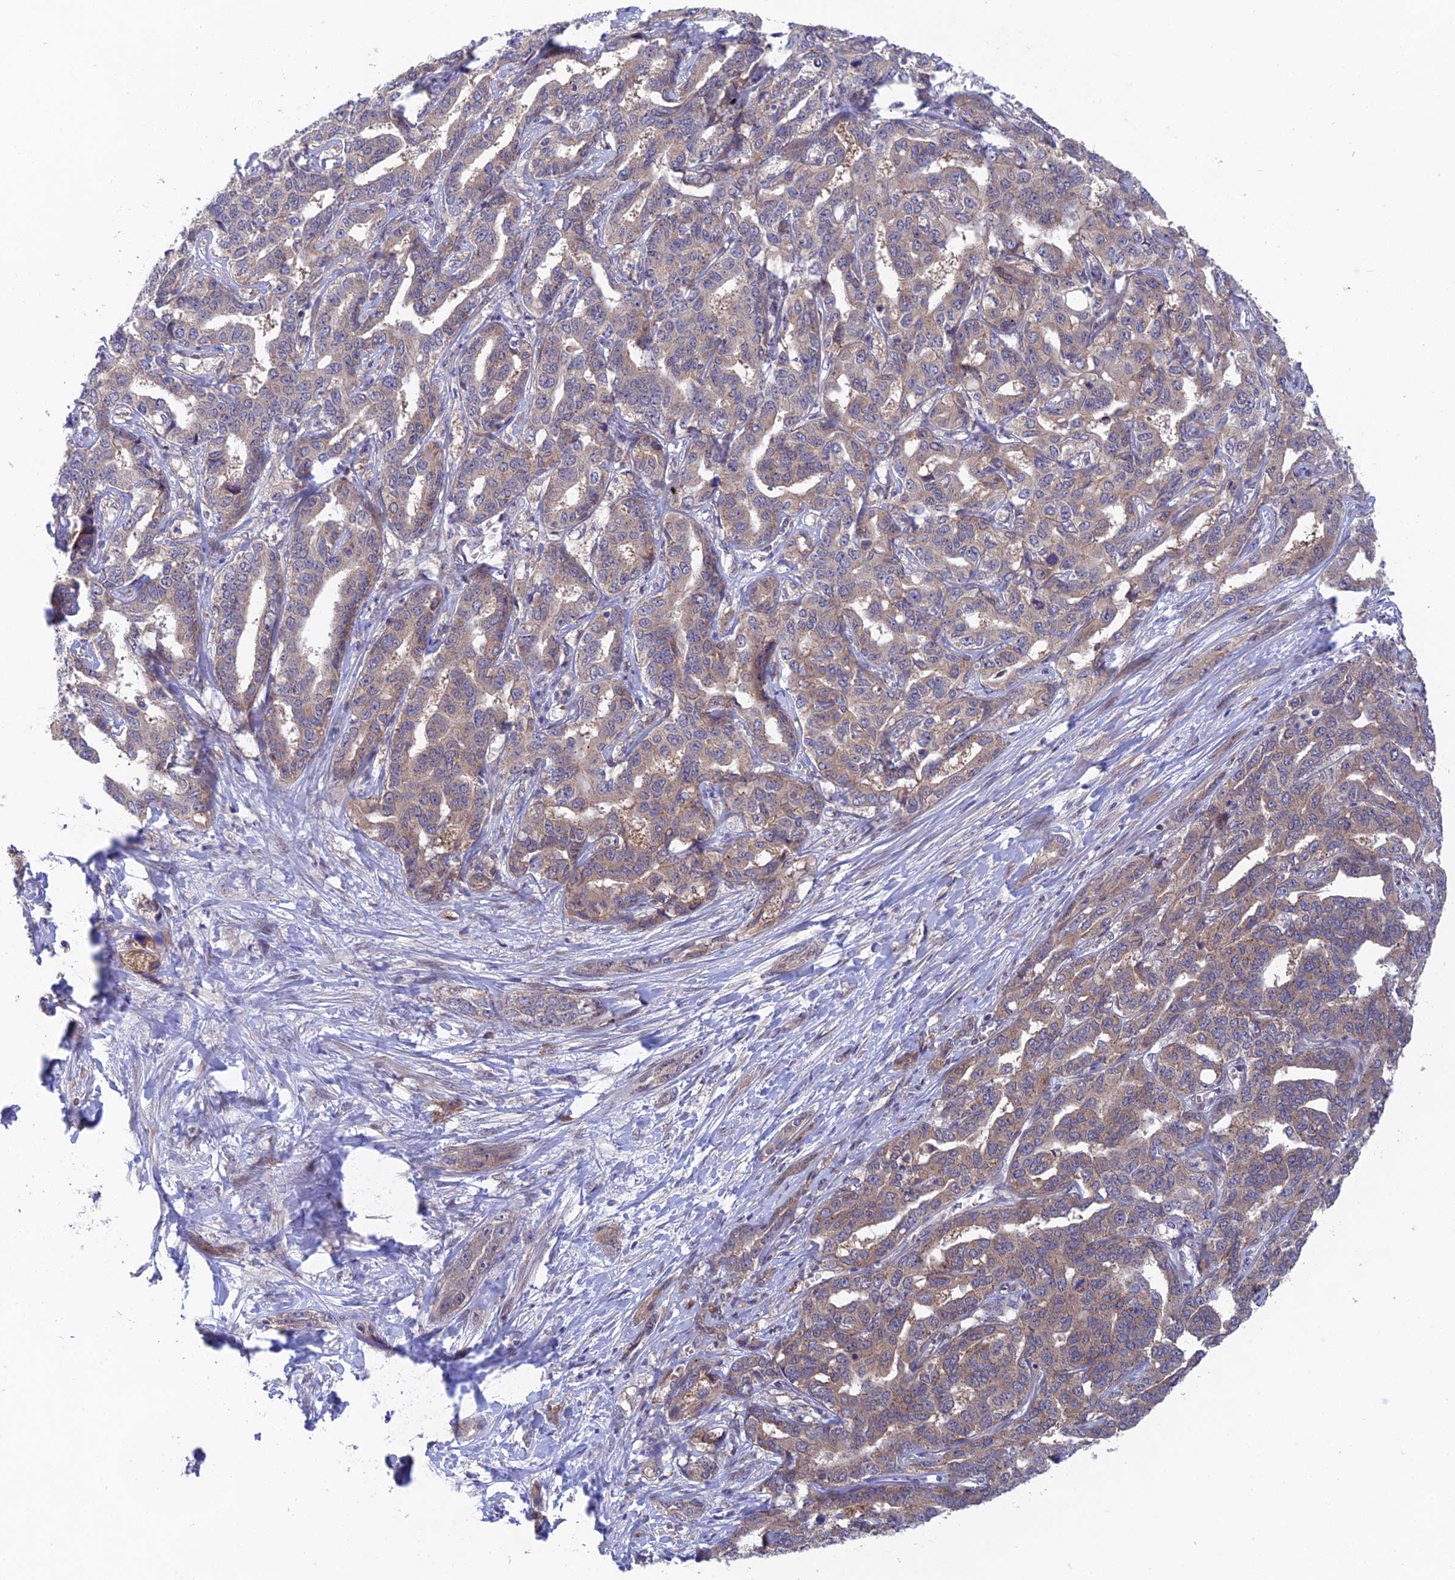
{"staining": {"intensity": "weak", "quantity": "25%-75%", "location": "cytoplasmic/membranous"}, "tissue": "liver cancer", "cell_type": "Tumor cells", "image_type": "cancer", "snomed": [{"axis": "morphology", "description": "Cholangiocarcinoma"}, {"axis": "topography", "description": "Liver"}], "caption": "A histopathology image showing weak cytoplasmic/membranous expression in about 25%-75% of tumor cells in liver cancer (cholangiocarcinoma), as visualized by brown immunohistochemical staining.", "gene": "UROS", "patient": {"sex": "male", "age": 59}}